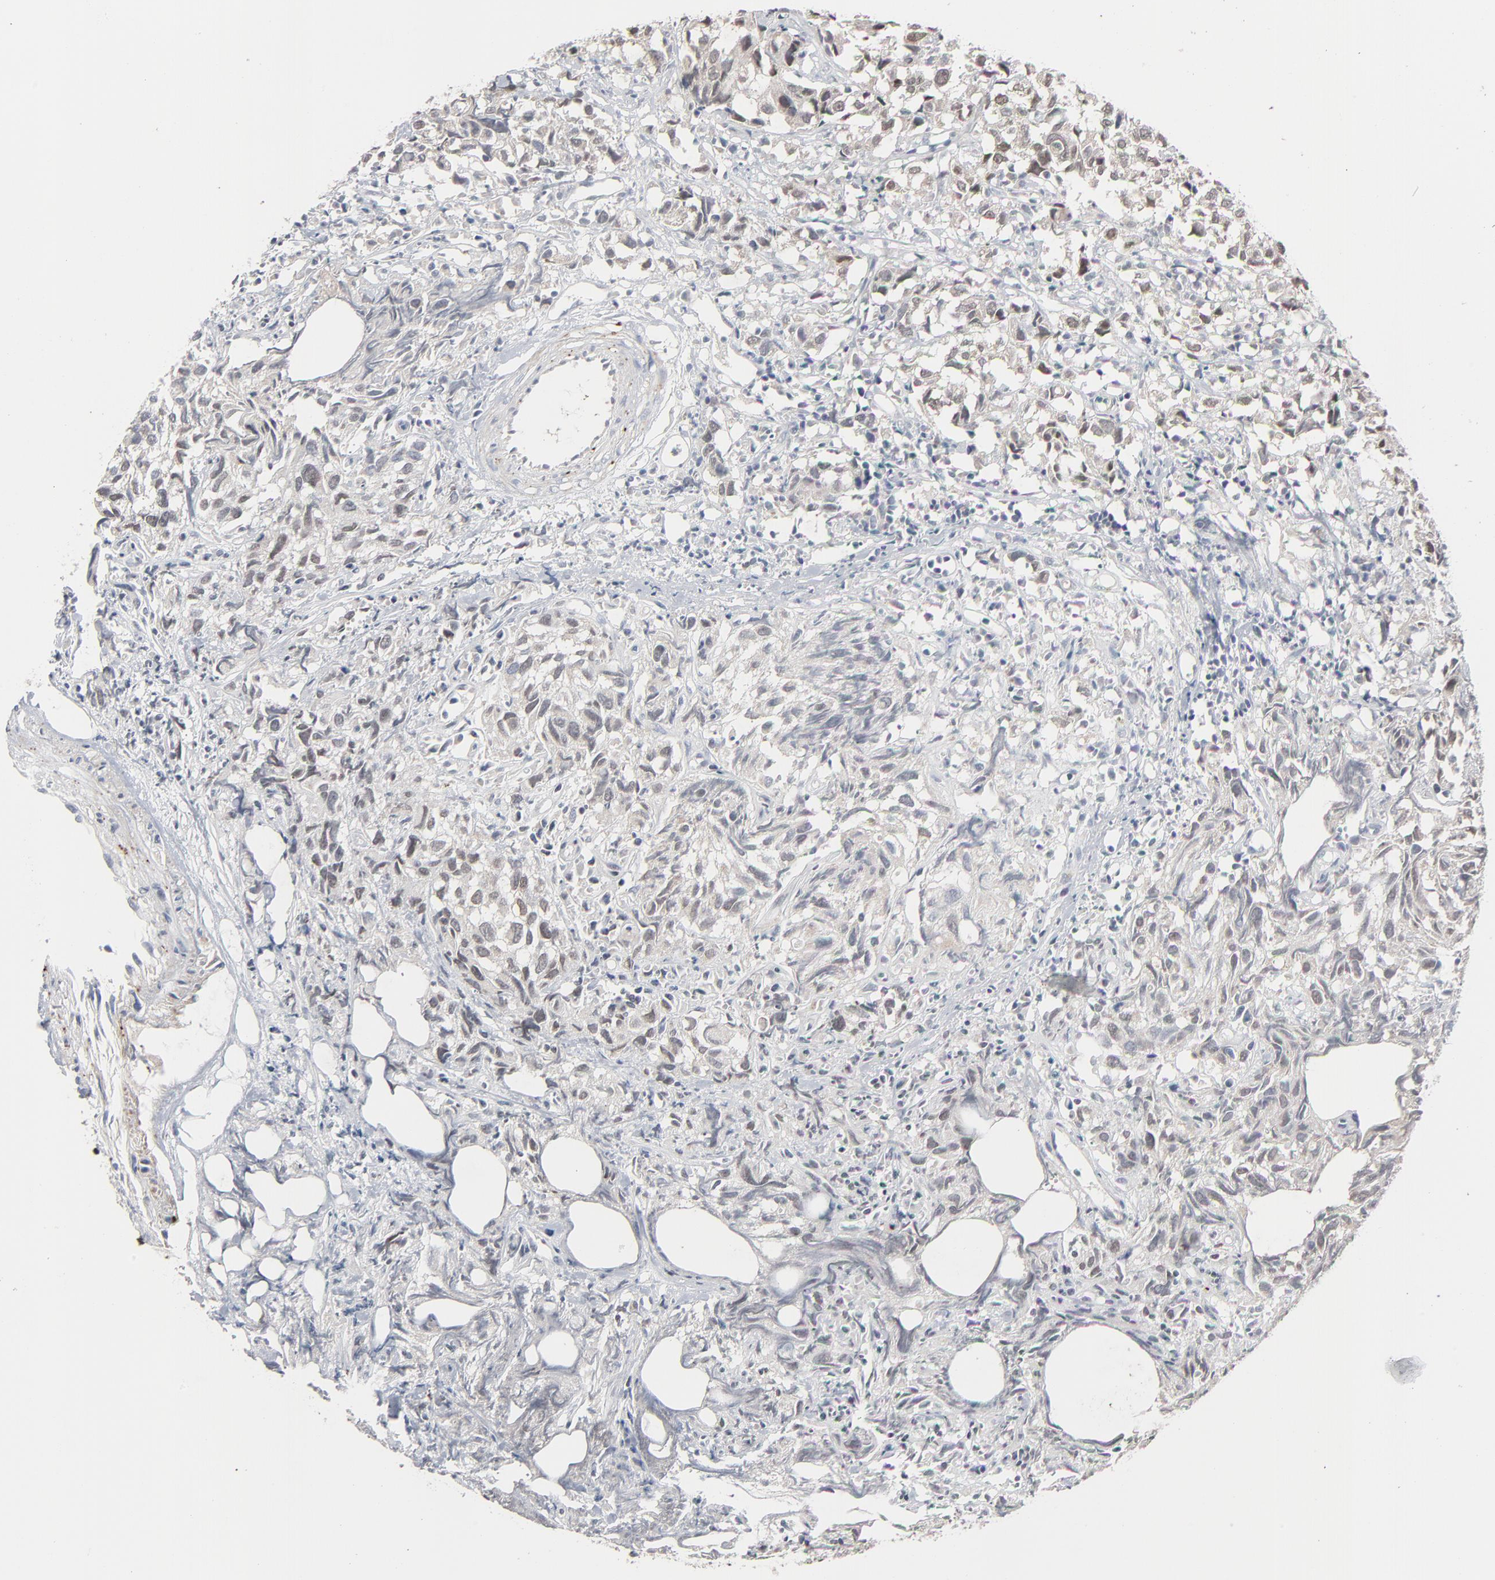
{"staining": {"intensity": "moderate", "quantity": "25%-75%", "location": "nuclear"}, "tissue": "urothelial cancer", "cell_type": "Tumor cells", "image_type": "cancer", "snomed": [{"axis": "morphology", "description": "Urothelial carcinoma, High grade"}, {"axis": "topography", "description": "Urinary bladder"}], "caption": "High-power microscopy captured an IHC histopathology image of urothelial cancer, revealing moderate nuclear positivity in approximately 25%-75% of tumor cells. (brown staining indicates protein expression, while blue staining denotes nuclei).", "gene": "ZNF419", "patient": {"sex": "female", "age": 75}}